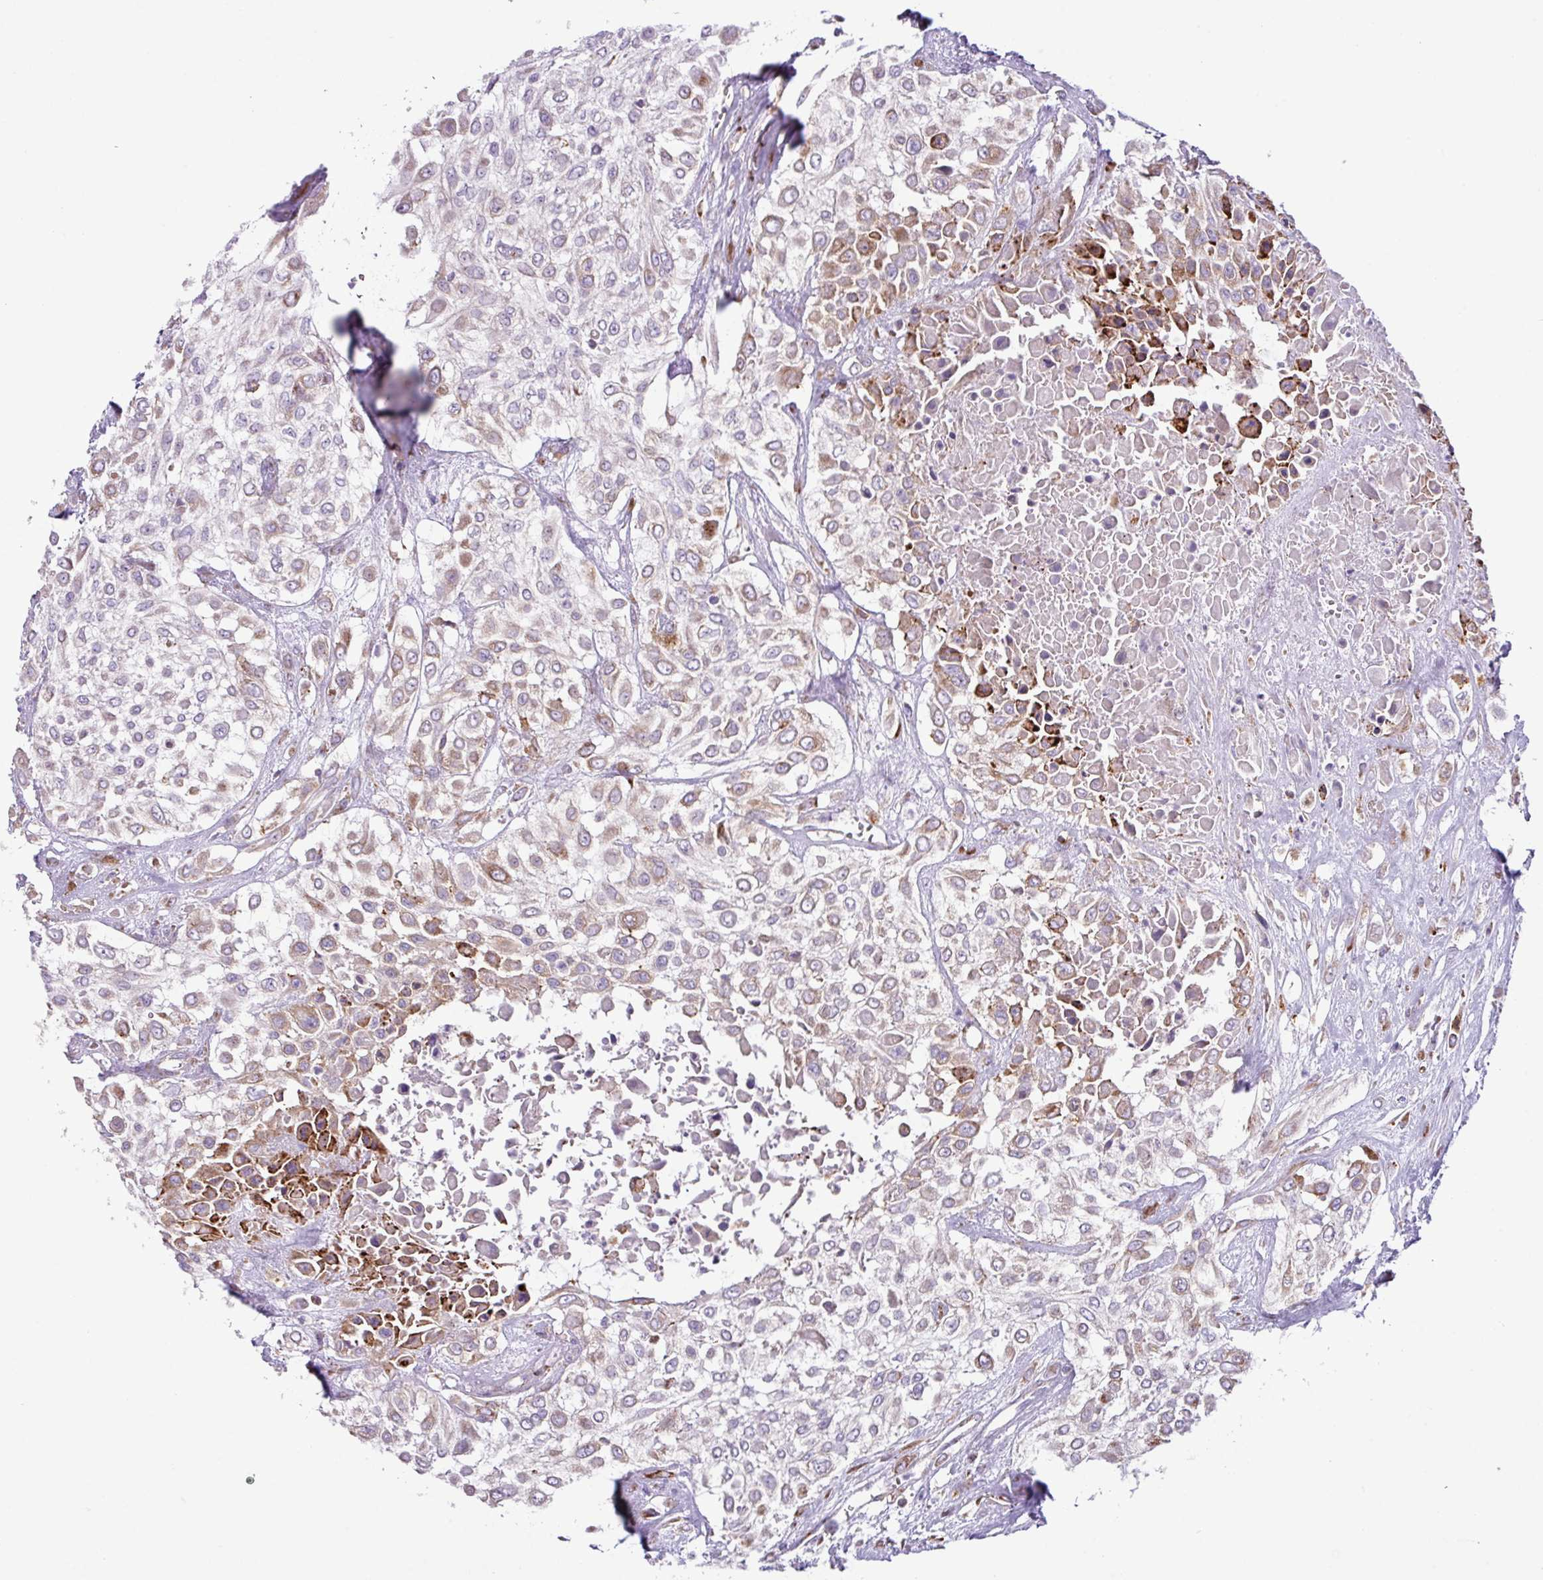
{"staining": {"intensity": "strong", "quantity": "<25%", "location": "cytoplasmic/membranous"}, "tissue": "urothelial cancer", "cell_type": "Tumor cells", "image_type": "cancer", "snomed": [{"axis": "morphology", "description": "Urothelial carcinoma, High grade"}, {"axis": "topography", "description": "Urinary bladder"}], "caption": "This micrograph exhibits urothelial carcinoma (high-grade) stained with IHC to label a protein in brown. The cytoplasmic/membranous of tumor cells show strong positivity for the protein. Nuclei are counter-stained blue.", "gene": "RGS21", "patient": {"sex": "male", "age": 57}}